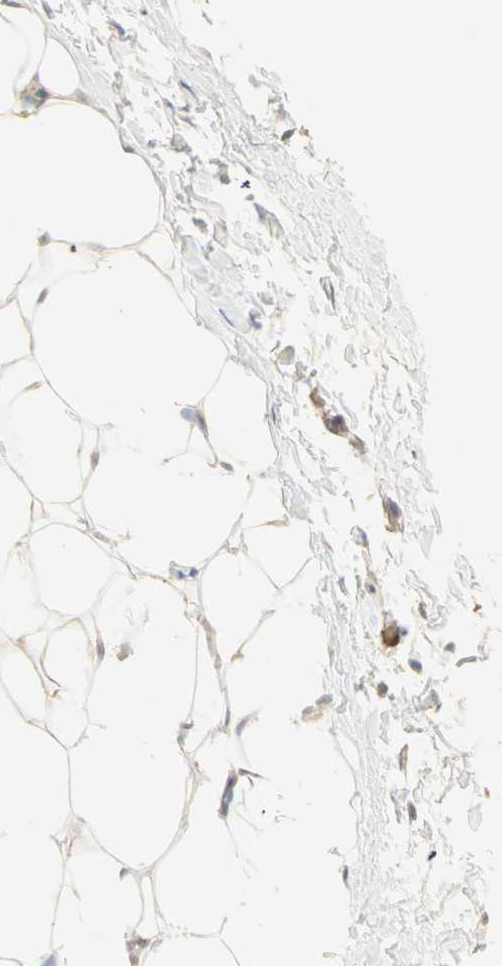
{"staining": {"intensity": "weak", "quantity": ">75%", "location": "cytoplasmic/membranous"}, "tissue": "adipose tissue", "cell_type": "Adipocytes", "image_type": "normal", "snomed": [{"axis": "morphology", "description": "Normal tissue, NOS"}, {"axis": "topography", "description": "Soft tissue"}], "caption": "This photomicrograph reveals immunohistochemistry staining of benign adipose tissue, with low weak cytoplasmic/membranous staining in about >75% of adipocytes.", "gene": "TTF2", "patient": {"sex": "male", "age": 26}}